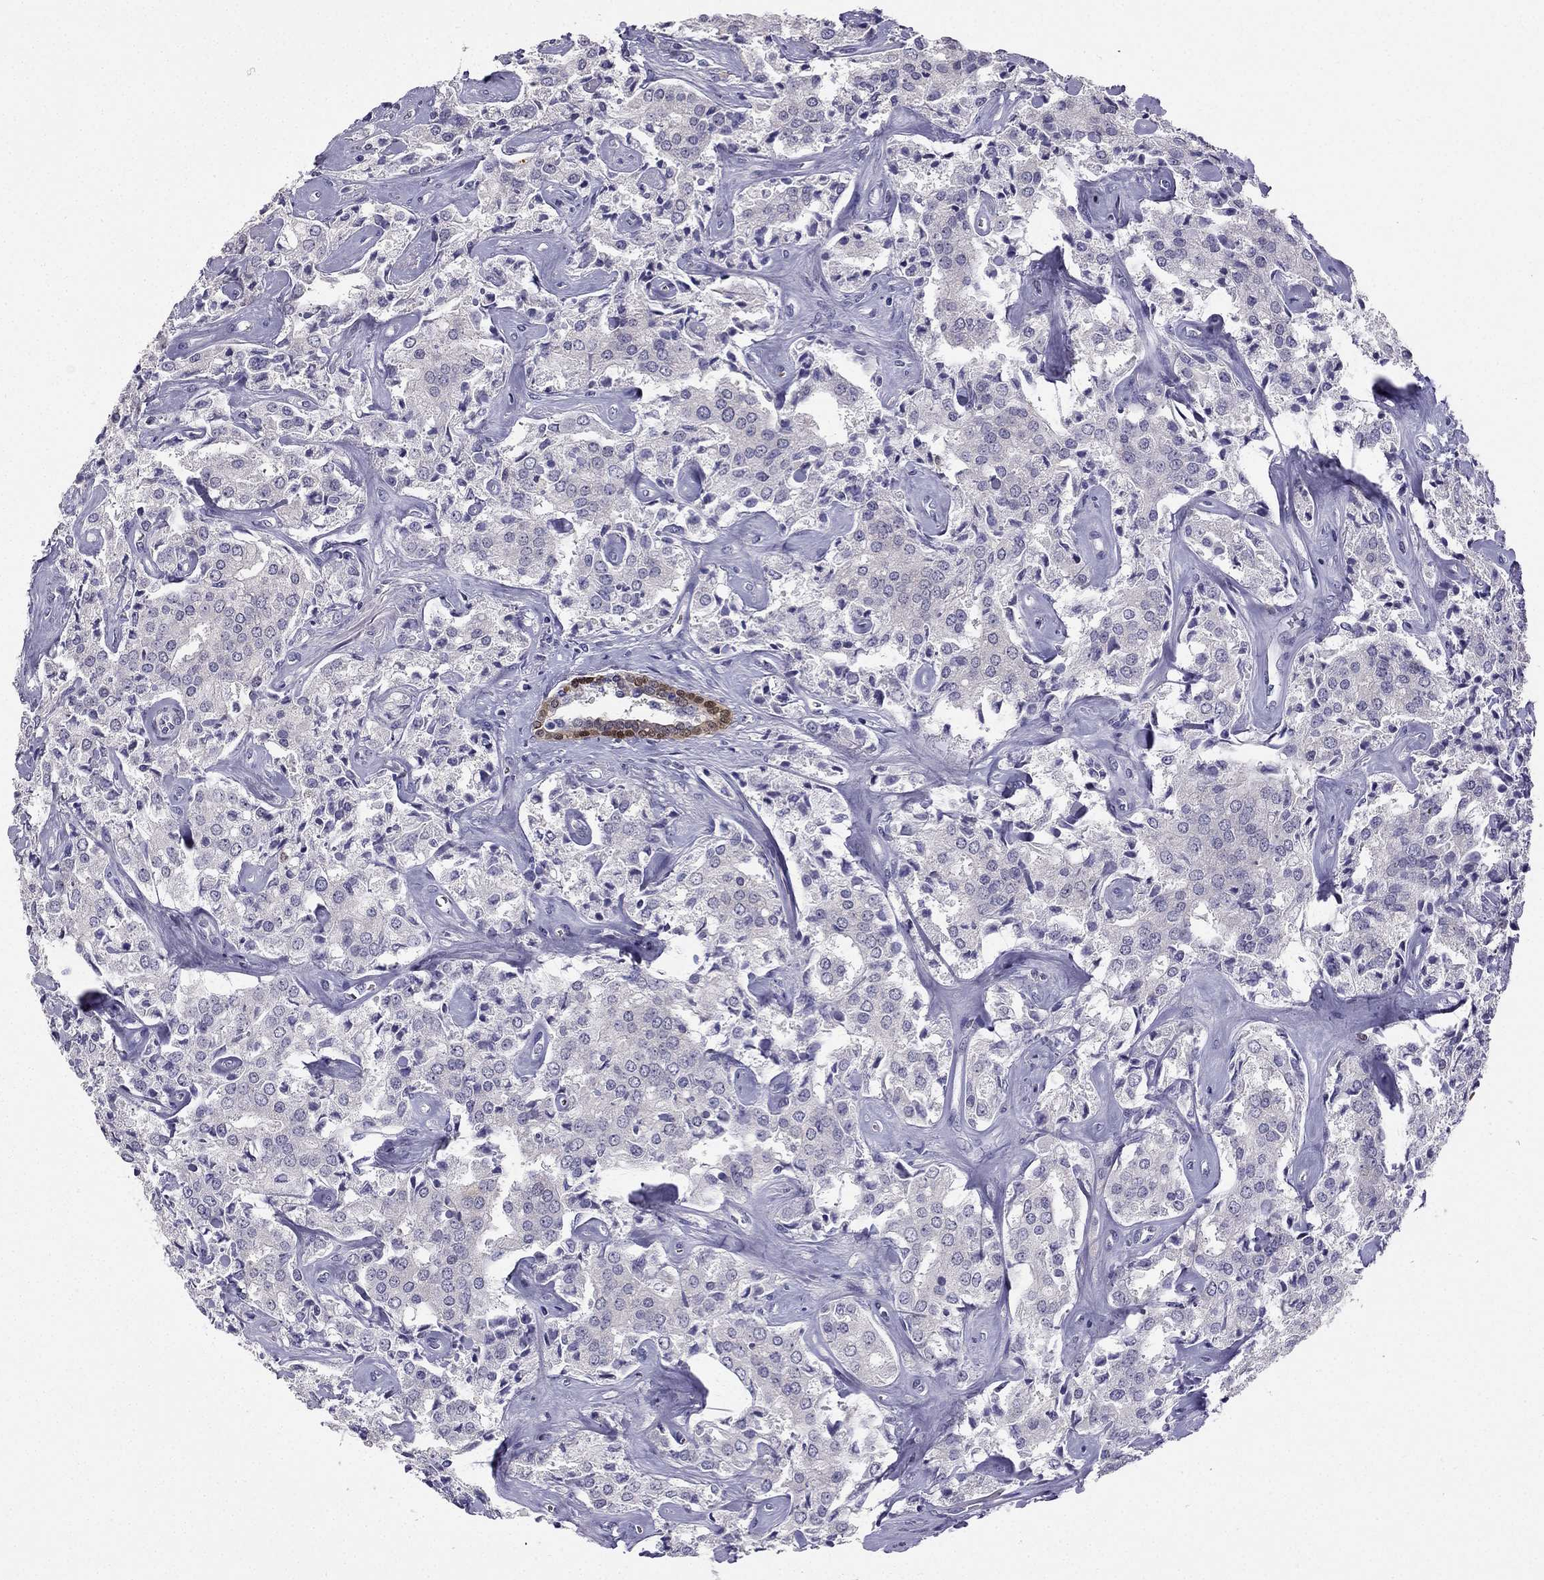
{"staining": {"intensity": "negative", "quantity": "none", "location": "none"}, "tissue": "prostate cancer", "cell_type": "Tumor cells", "image_type": "cancer", "snomed": [{"axis": "morphology", "description": "Adenocarcinoma, NOS"}, {"axis": "topography", "description": "Prostate"}], "caption": "A micrograph of prostate cancer stained for a protein displays no brown staining in tumor cells.", "gene": "RSPH14", "patient": {"sex": "male", "age": 66}}